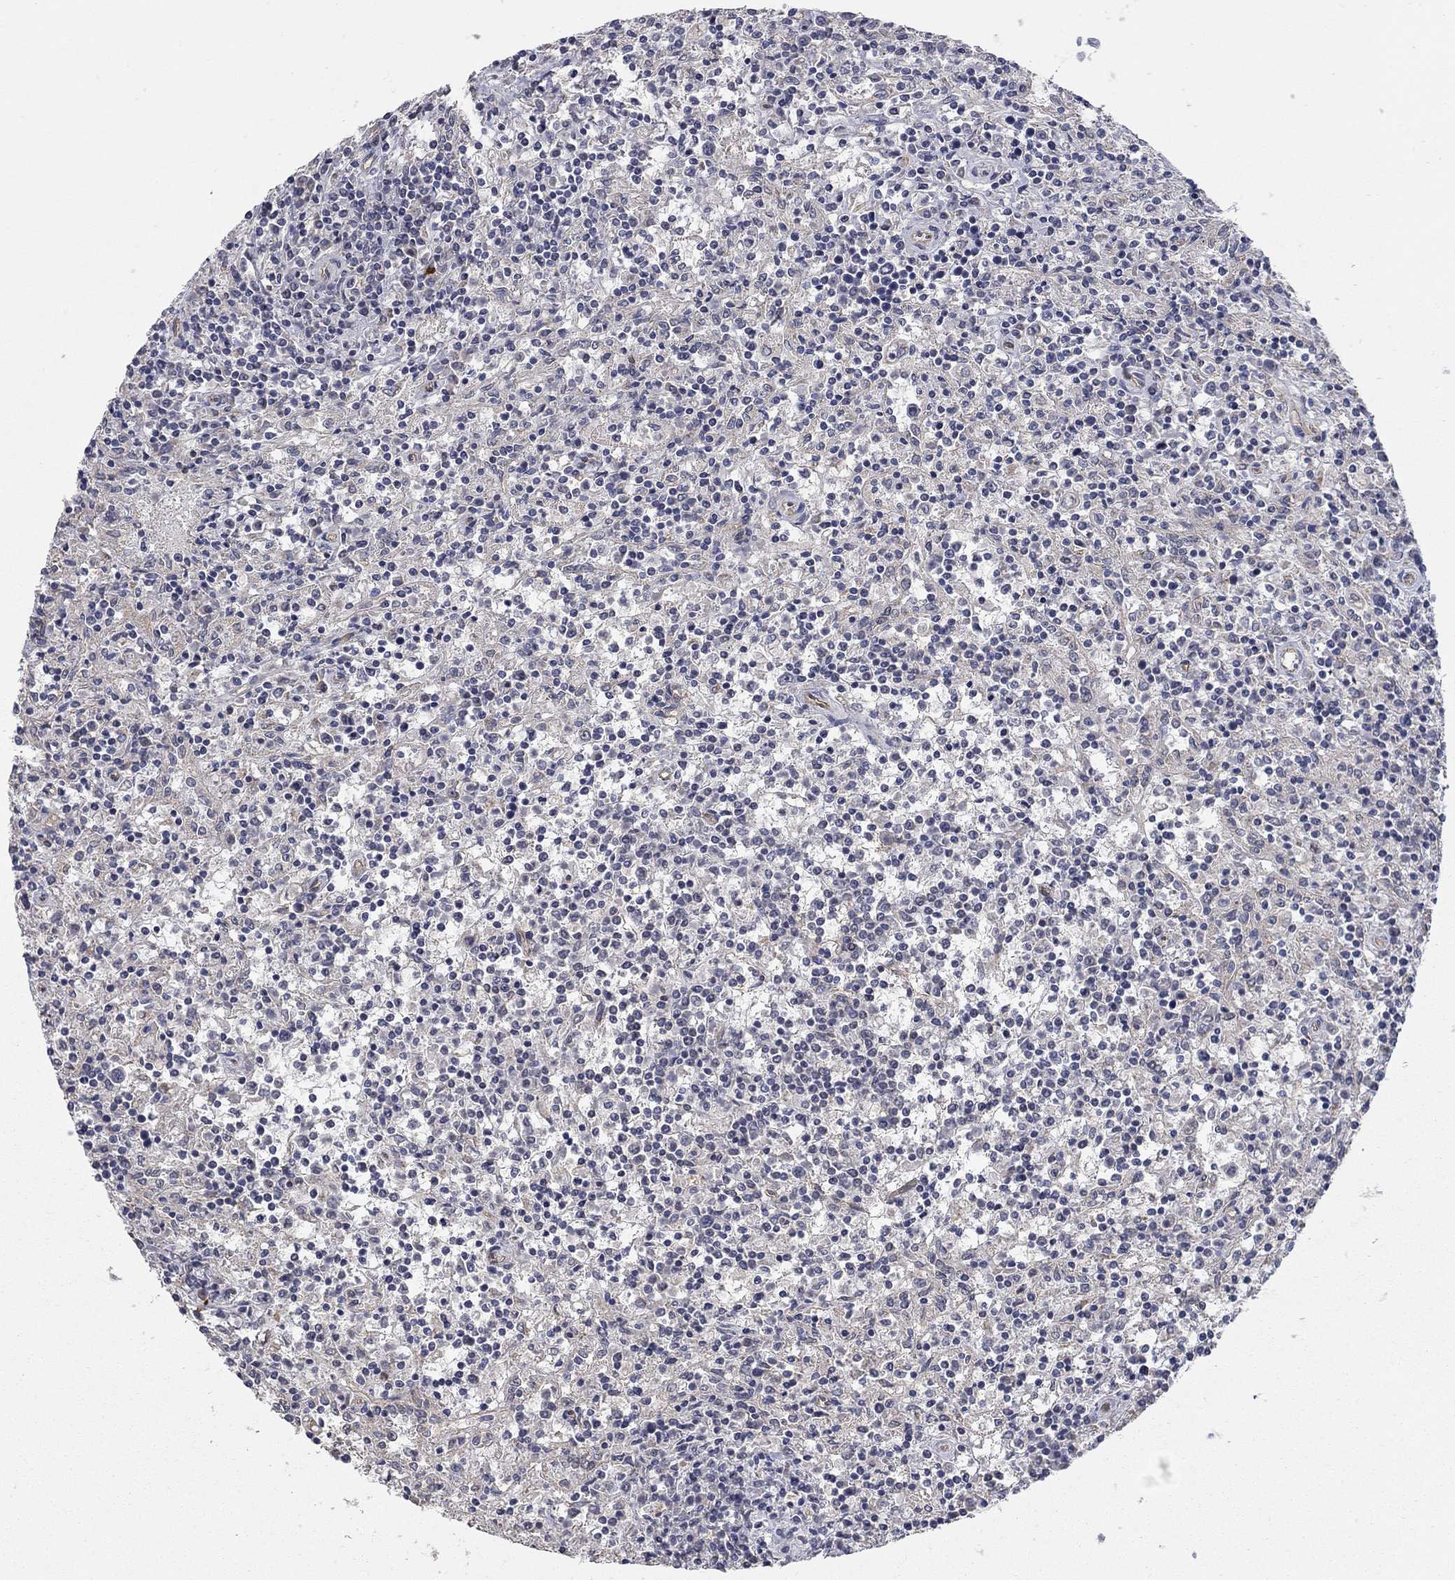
{"staining": {"intensity": "negative", "quantity": "none", "location": "none"}, "tissue": "lymphoma", "cell_type": "Tumor cells", "image_type": "cancer", "snomed": [{"axis": "morphology", "description": "Malignant lymphoma, non-Hodgkin's type, Low grade"}, {"axis": "topography", "description": "Spleen"}], "caption": "There is no significant staining in tumor cells of lymphoma. (Brightfield microscopy of DAB immunohistochemistry at high magnification).", "gene": "WASF3", "patient": {"sex": "male", "age": 62}}